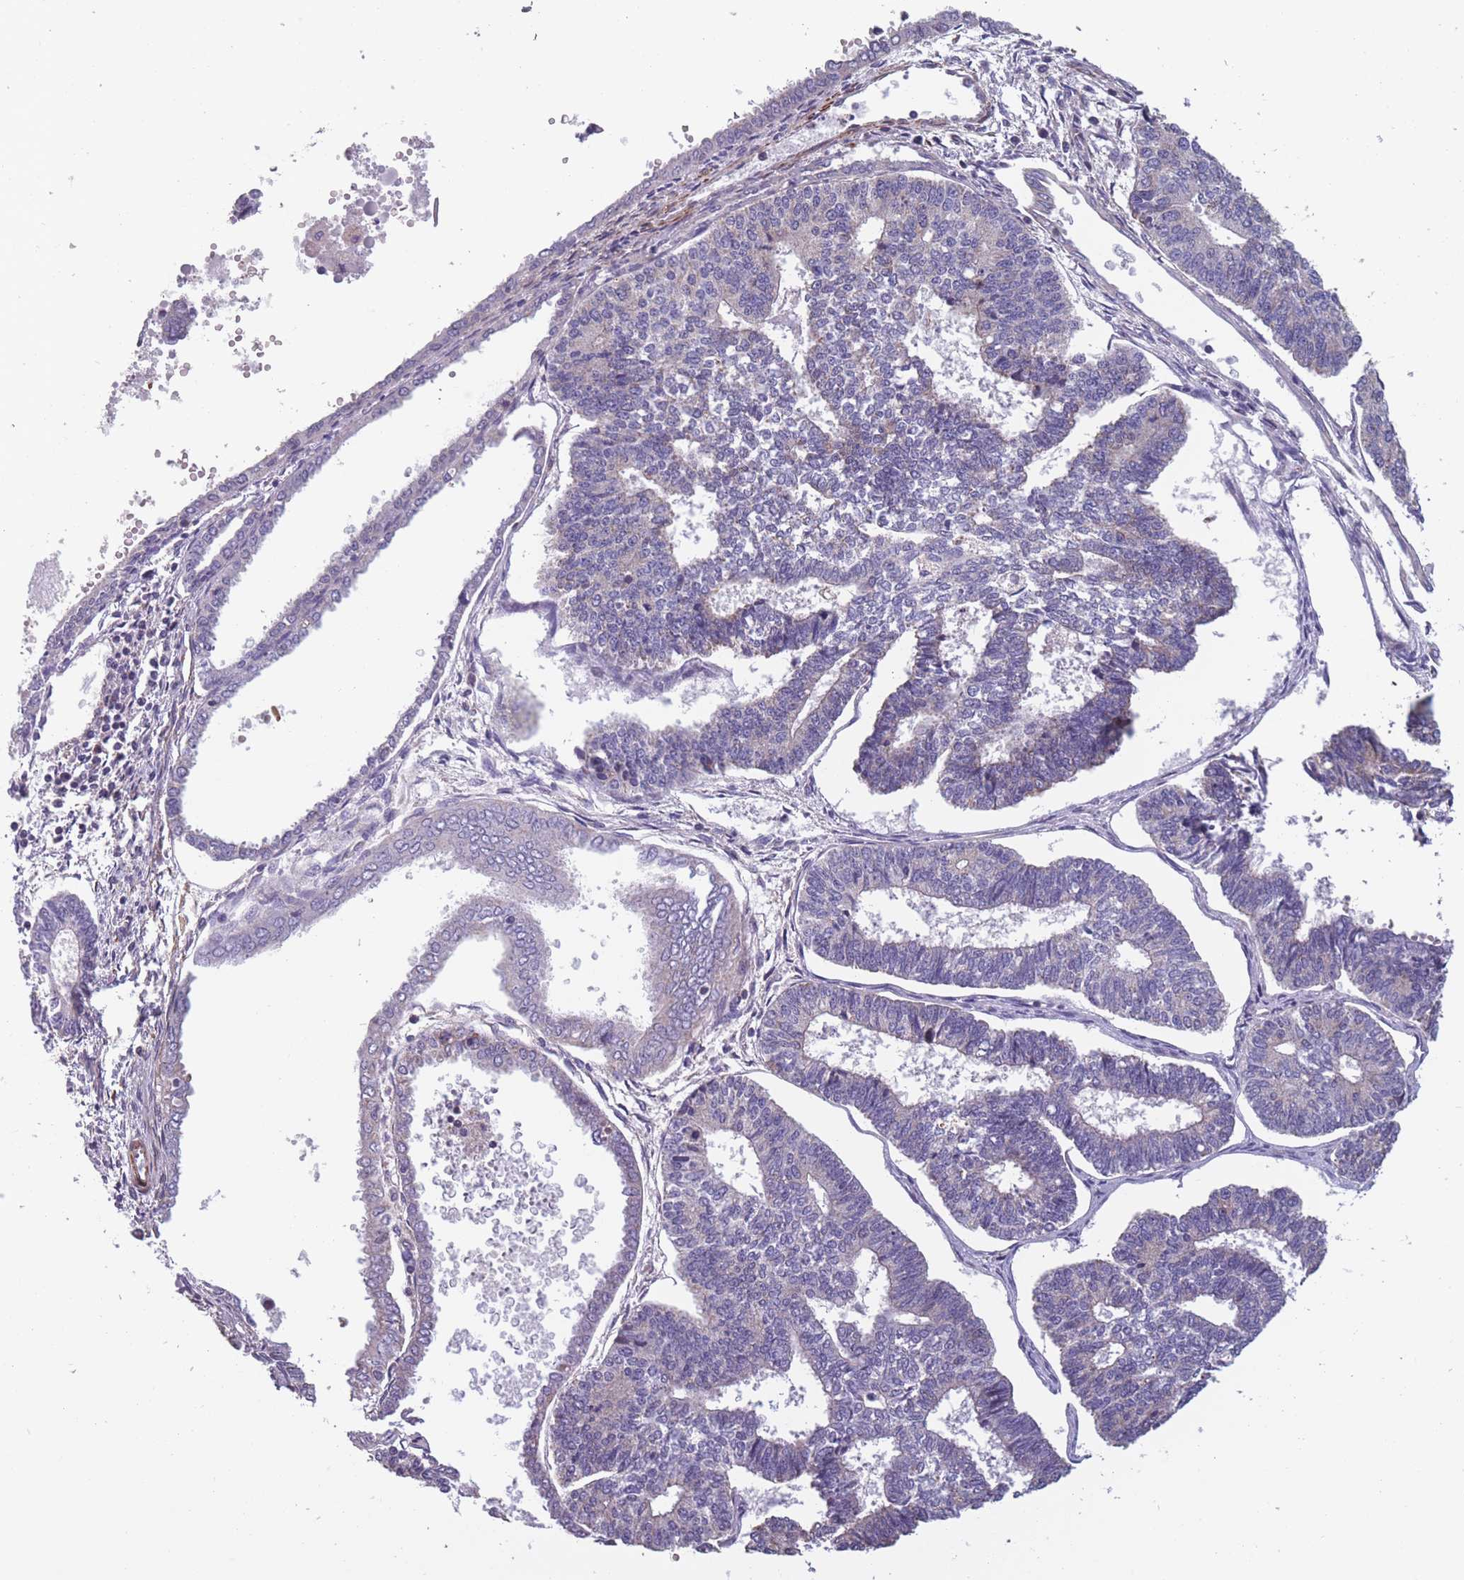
{"staining": {"intensity": "negative", "quantity": "none", "location": "none"}, "tissue": "endometrial cancer", "cell_type": "Tumor cells", "image_type": "cancer", "snomed": [{"axis": "morphology", "description": "Adenocarcinoma, NOS"}, {"axis": "topography", "description": "Endometrium"}], "caption": "There is no significant positivity in tumor cells of endometrial cancer. (DAB (3,3'-diaminobenzidine) immunohistochemistry (IHC), high magnification).", "gene": "TOMM40L", "patient": {"sex": "female", "age": 70}}